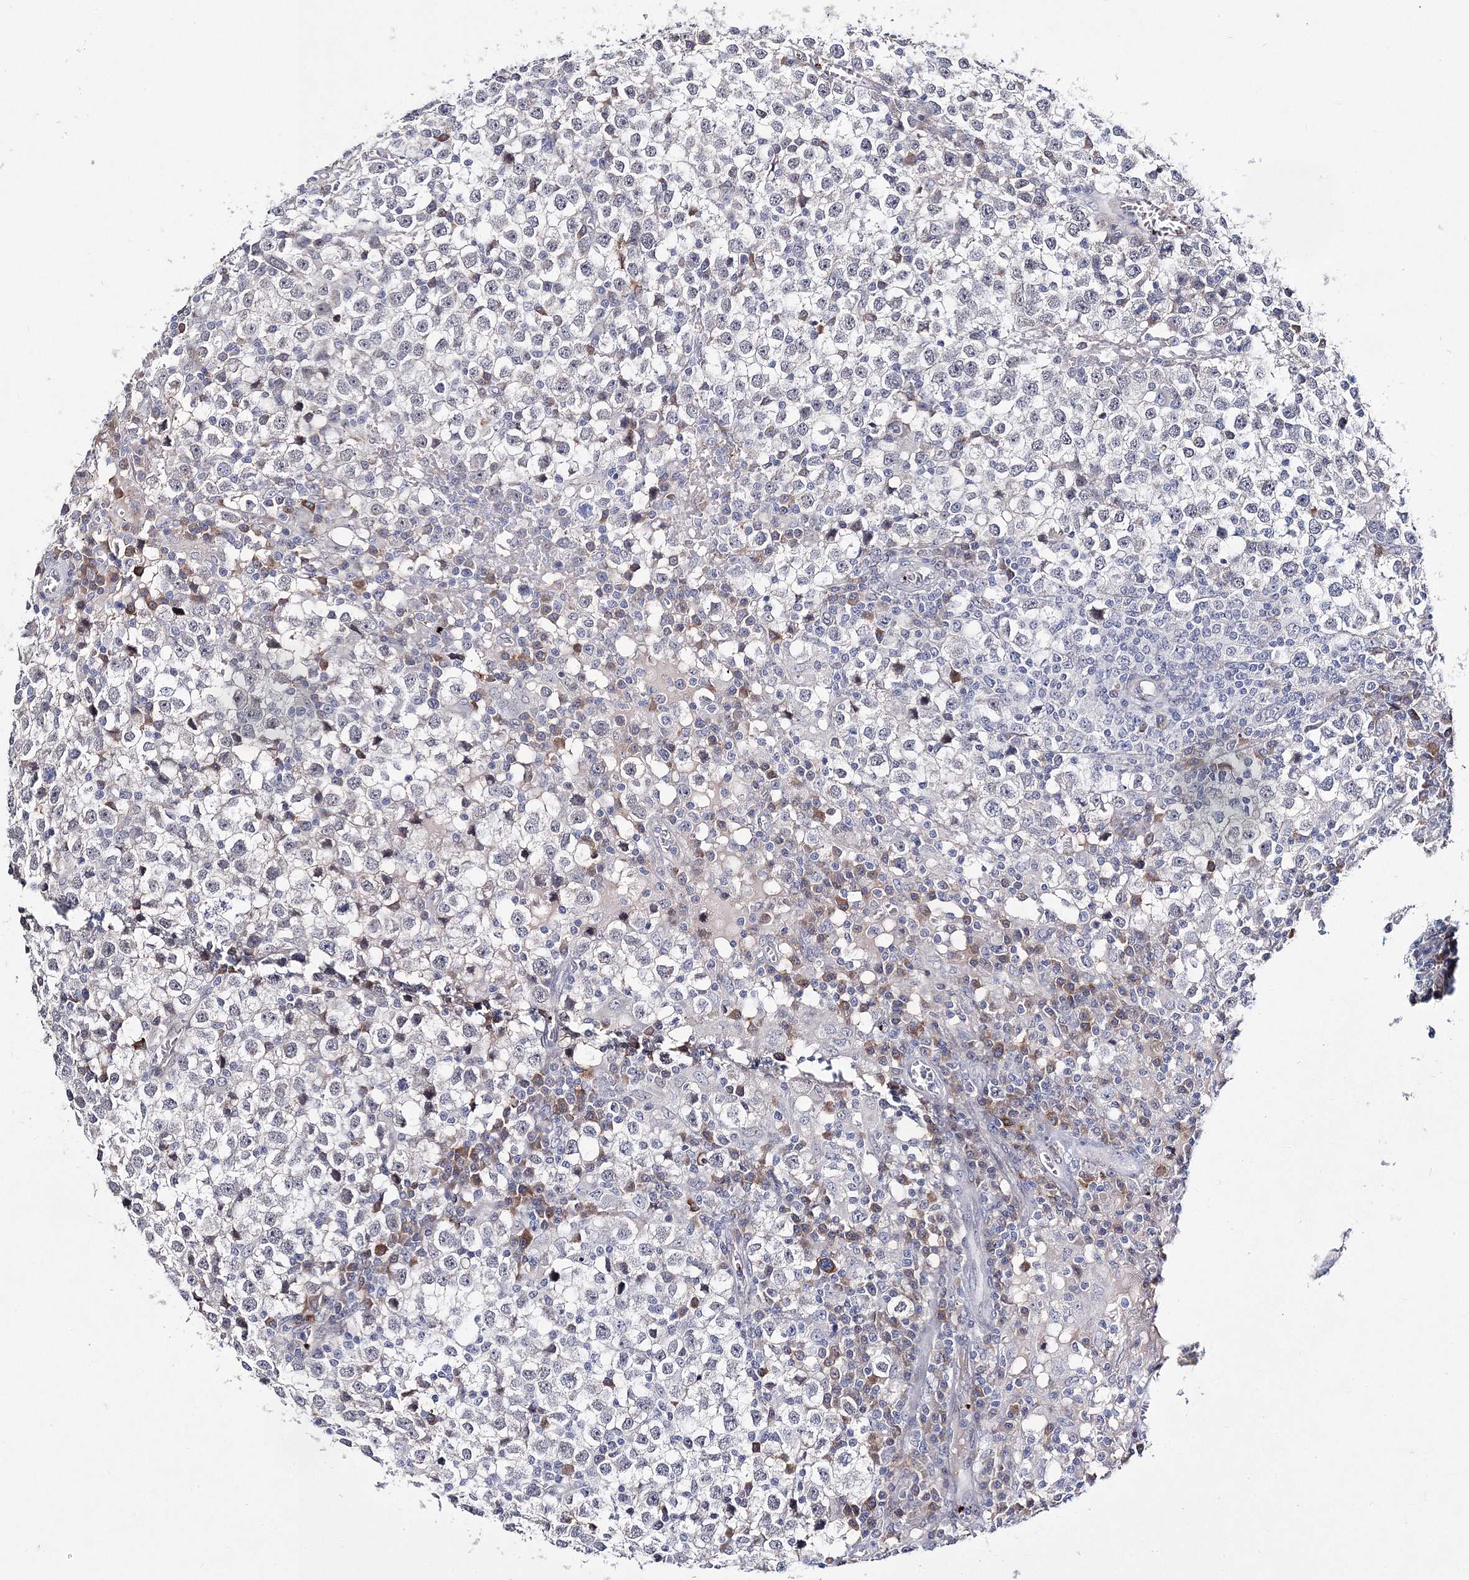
{"staining": {"intensity": "negative", "quantity": "none", "location": "none"}, "tissue": "testis cancer", "cell_type": "Tumor cells", "image_type": "cancer", "snomed": [{"axis": "morphology", "description": "Seminoma, NOS"}, {"axis": "topography", "description": "Testis"}], "caption": "Image shows no significant protein expression in tumor cells of seminoma (testis). (Stains: DAB (3,3'-diaminobenzidine) immunohistochemistry with hematoxylin counter stain, Microscopy: brightfield microscopy at high magnification).", "gene": "MYOZ2", "patient": {"sex": "male", "age": 65}}